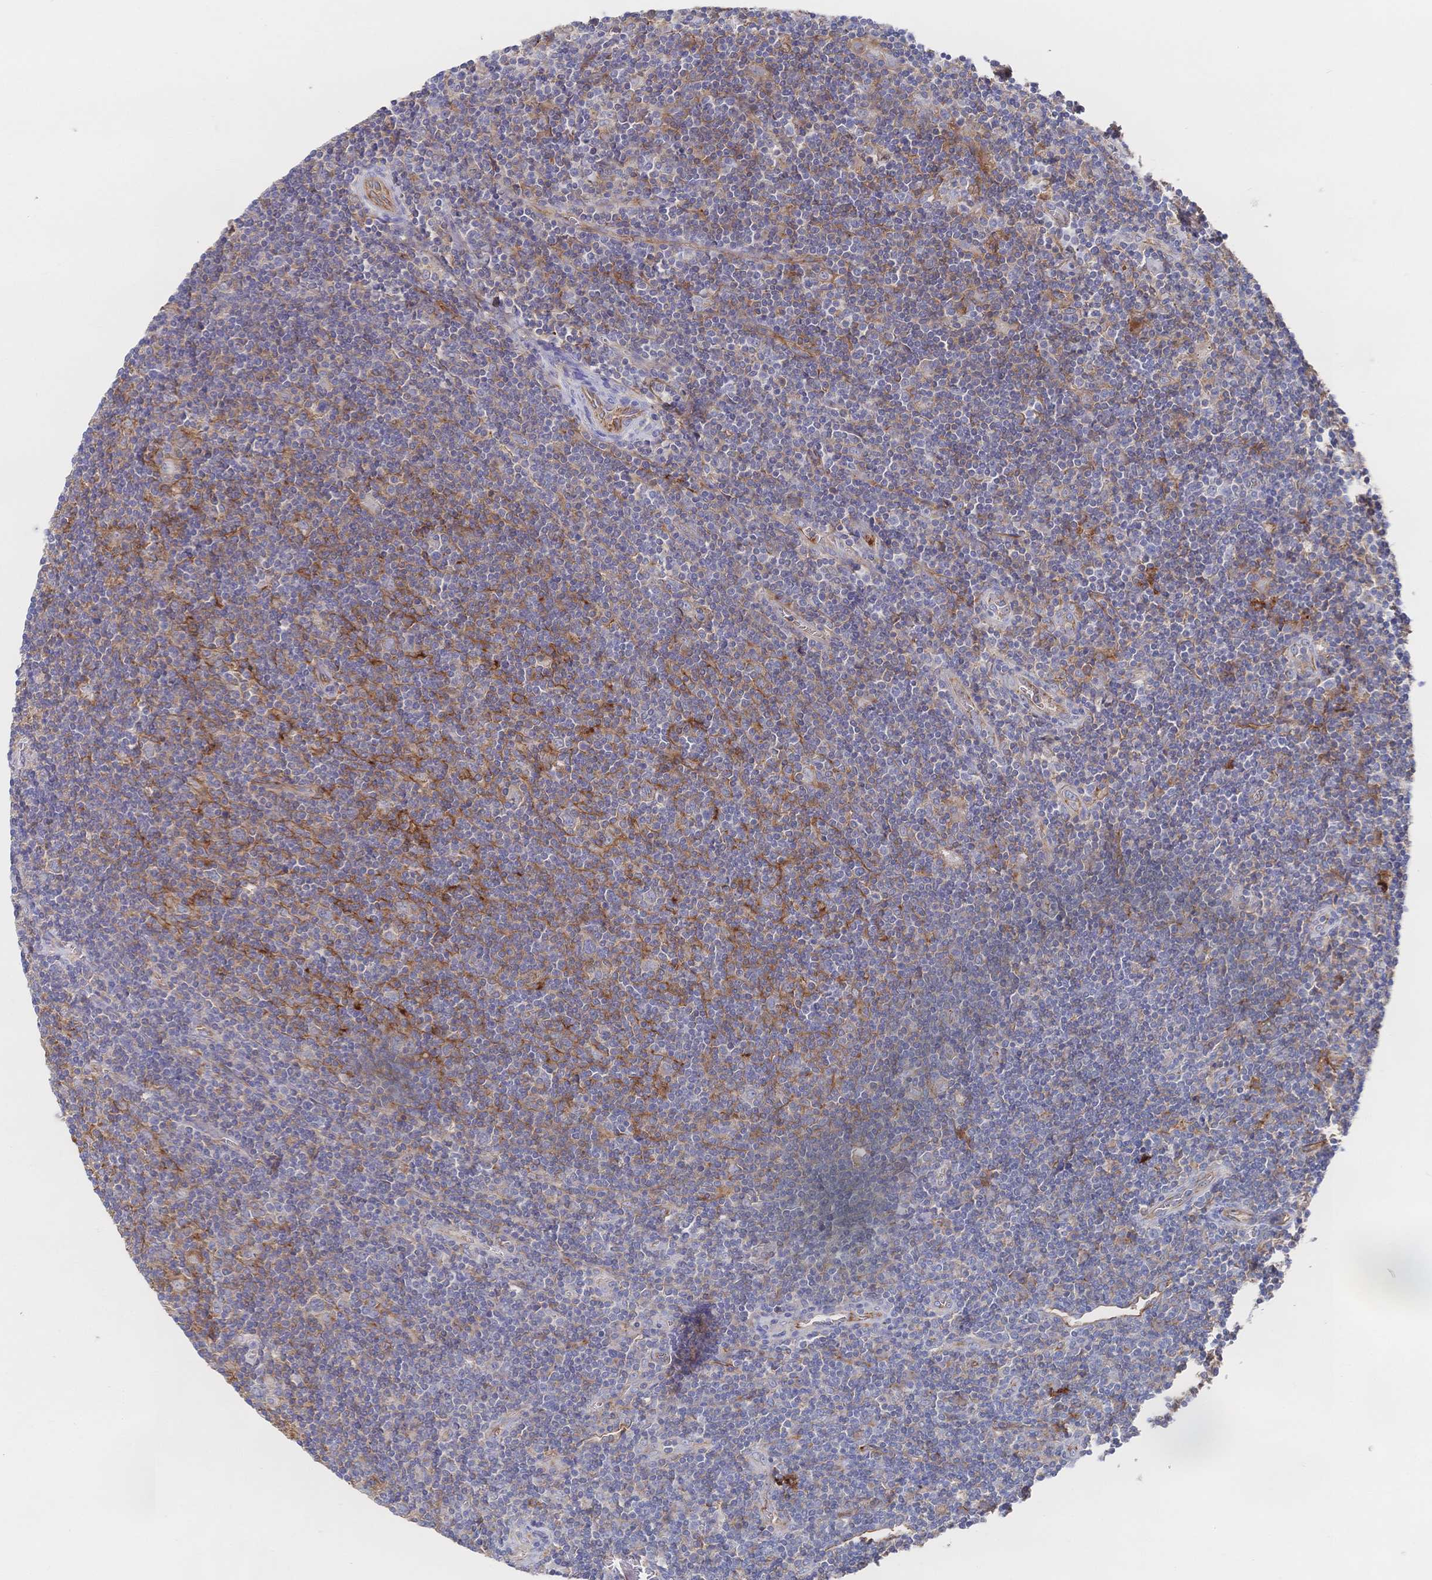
{"staining": {"intensity": "weak", "quantity": "25%-75%", "location": "cytoplasmic/membranous"}, "tissue": "lymphoma", "cell_type": "Tumor cells", "image_type": "cancer", "snomed": [{"axis": "morphology", "description": "Hodgkin's disease, NOS"}, {"axis": "topography", "description": "Lymph node"}], "caption": "Immunohistochemical staining of Hodgkin's disease displays weak cytoplasmic/membranous protein expression in approximately 25%-75% of tumor cells. The protein is shown in brown color, while the nuclei are stained blue.", "gene": "F11R", "patient": {"sex": "male", "age": 40}}